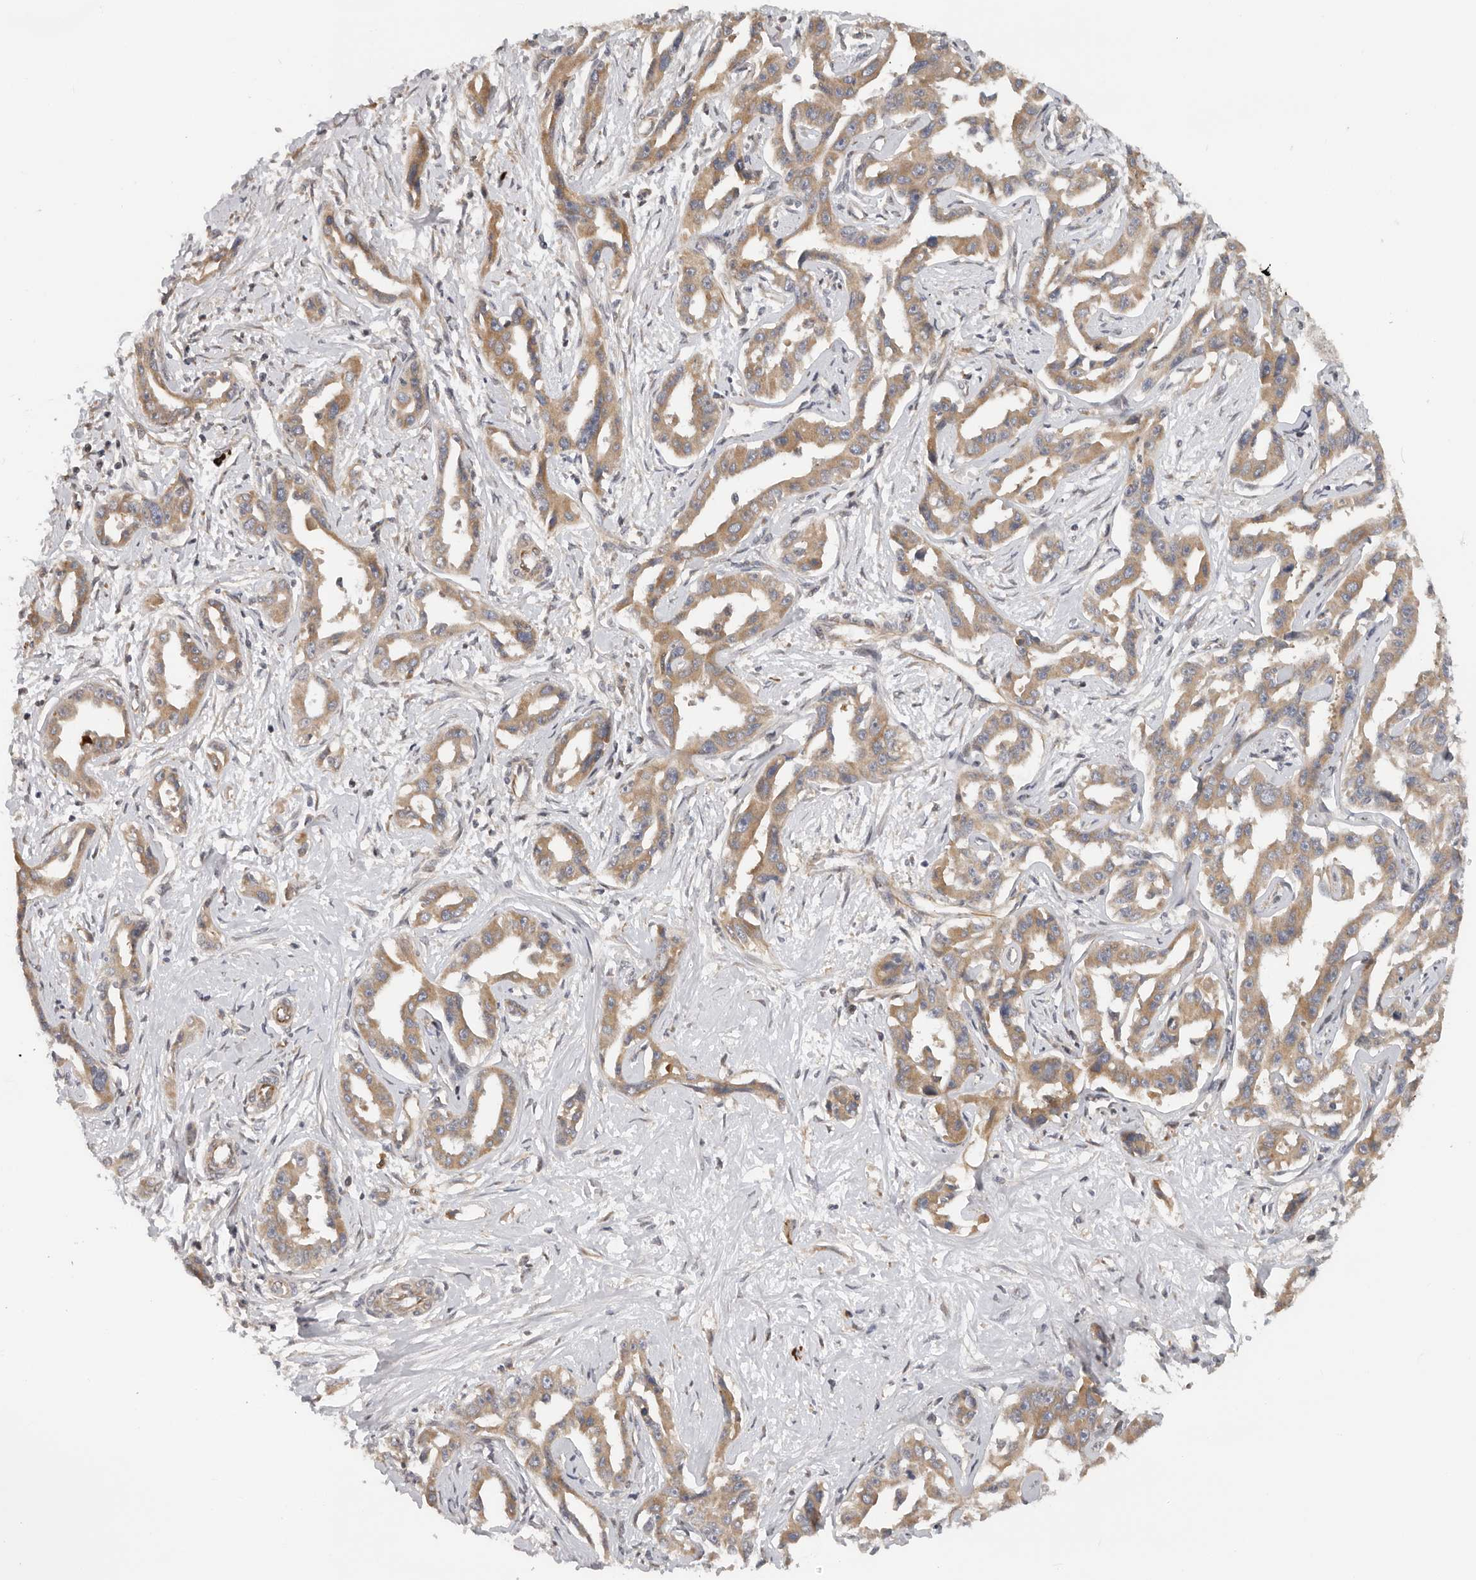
{"staining": {"intensity": "moderate", "quantity": ">75%", "location": "cytoplasmic/membranous"}, "tissue": "liver cancer", "cell_type": "Tumor cells", "image_type": "cancer", "snomed": [{"axis": "morphology", "description": "Cholangiocarcinoma"}, {"axis": "topography", "description": "Liver"}], "caption": "DAB (3,3'-diaminobenzidine) immunohistochemical staining of liver cancer (cholangiocarcinoma) displays moderate cytoplasmic/membranous protein positivity in about >75% of tumor cells.", "gene": "RNF157", "patient": {"sex": "male", "age": 59}}